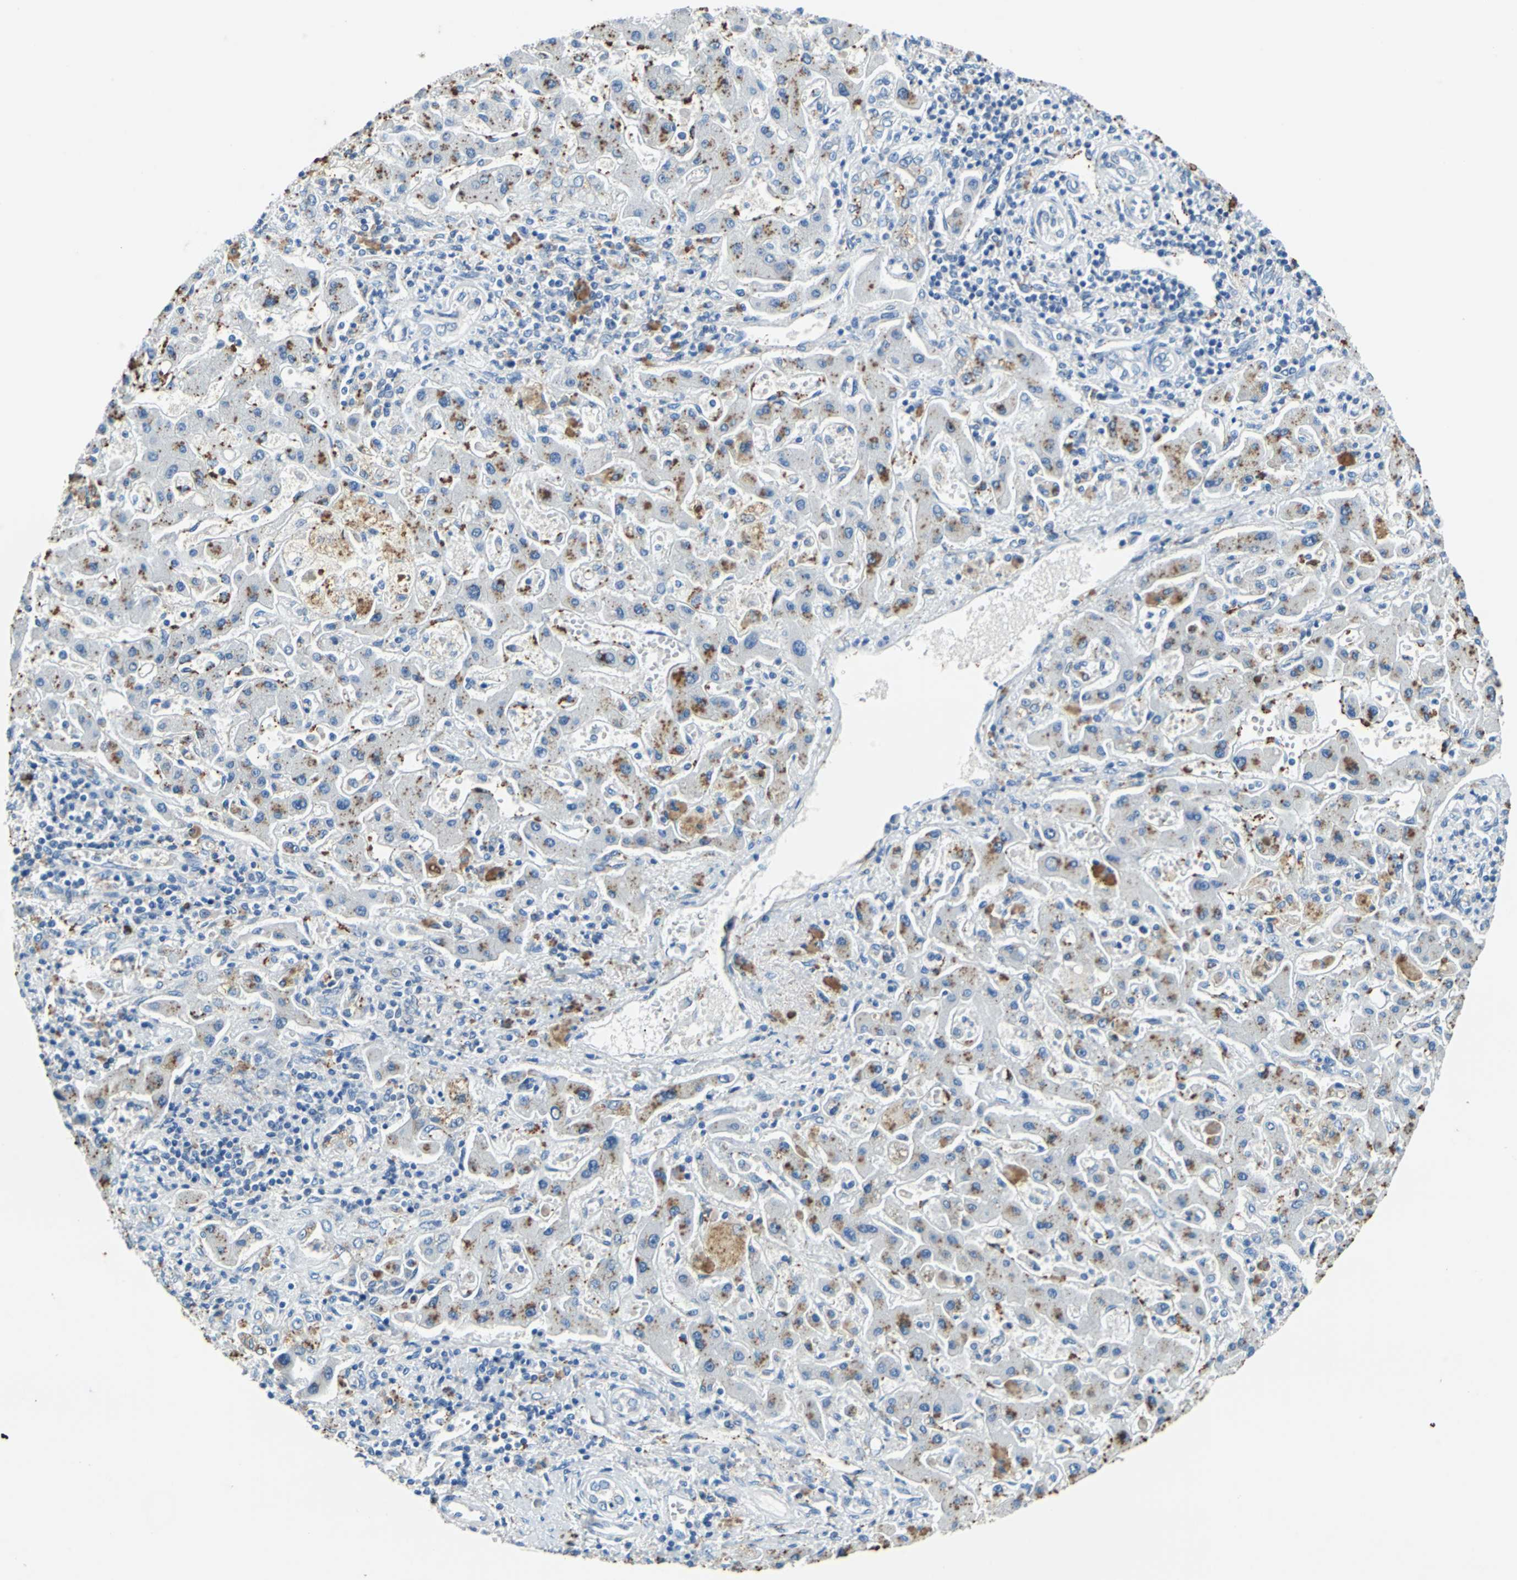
{"staining": {"intensity": "moderate", "quantity": "<25%", "location": "cytoplasmic/membranous"}, "tissue": "liver cancer", "cell_type": "Tumor cells", "image_type": "cancer", "snomed": [{"axis": "morphology", "description": "Cholangiocarcinoma"}, {"axis": "topography", "description": "Liver"}], "caption": "Tumor cells demonstrate low levels of moderate cytoplasmic/membranous positivity in approximately <25% of cells in human cholangiocarcinoma (liver).", "gene": "TEX264", "patient": {"sex": "male", "age": 50}}